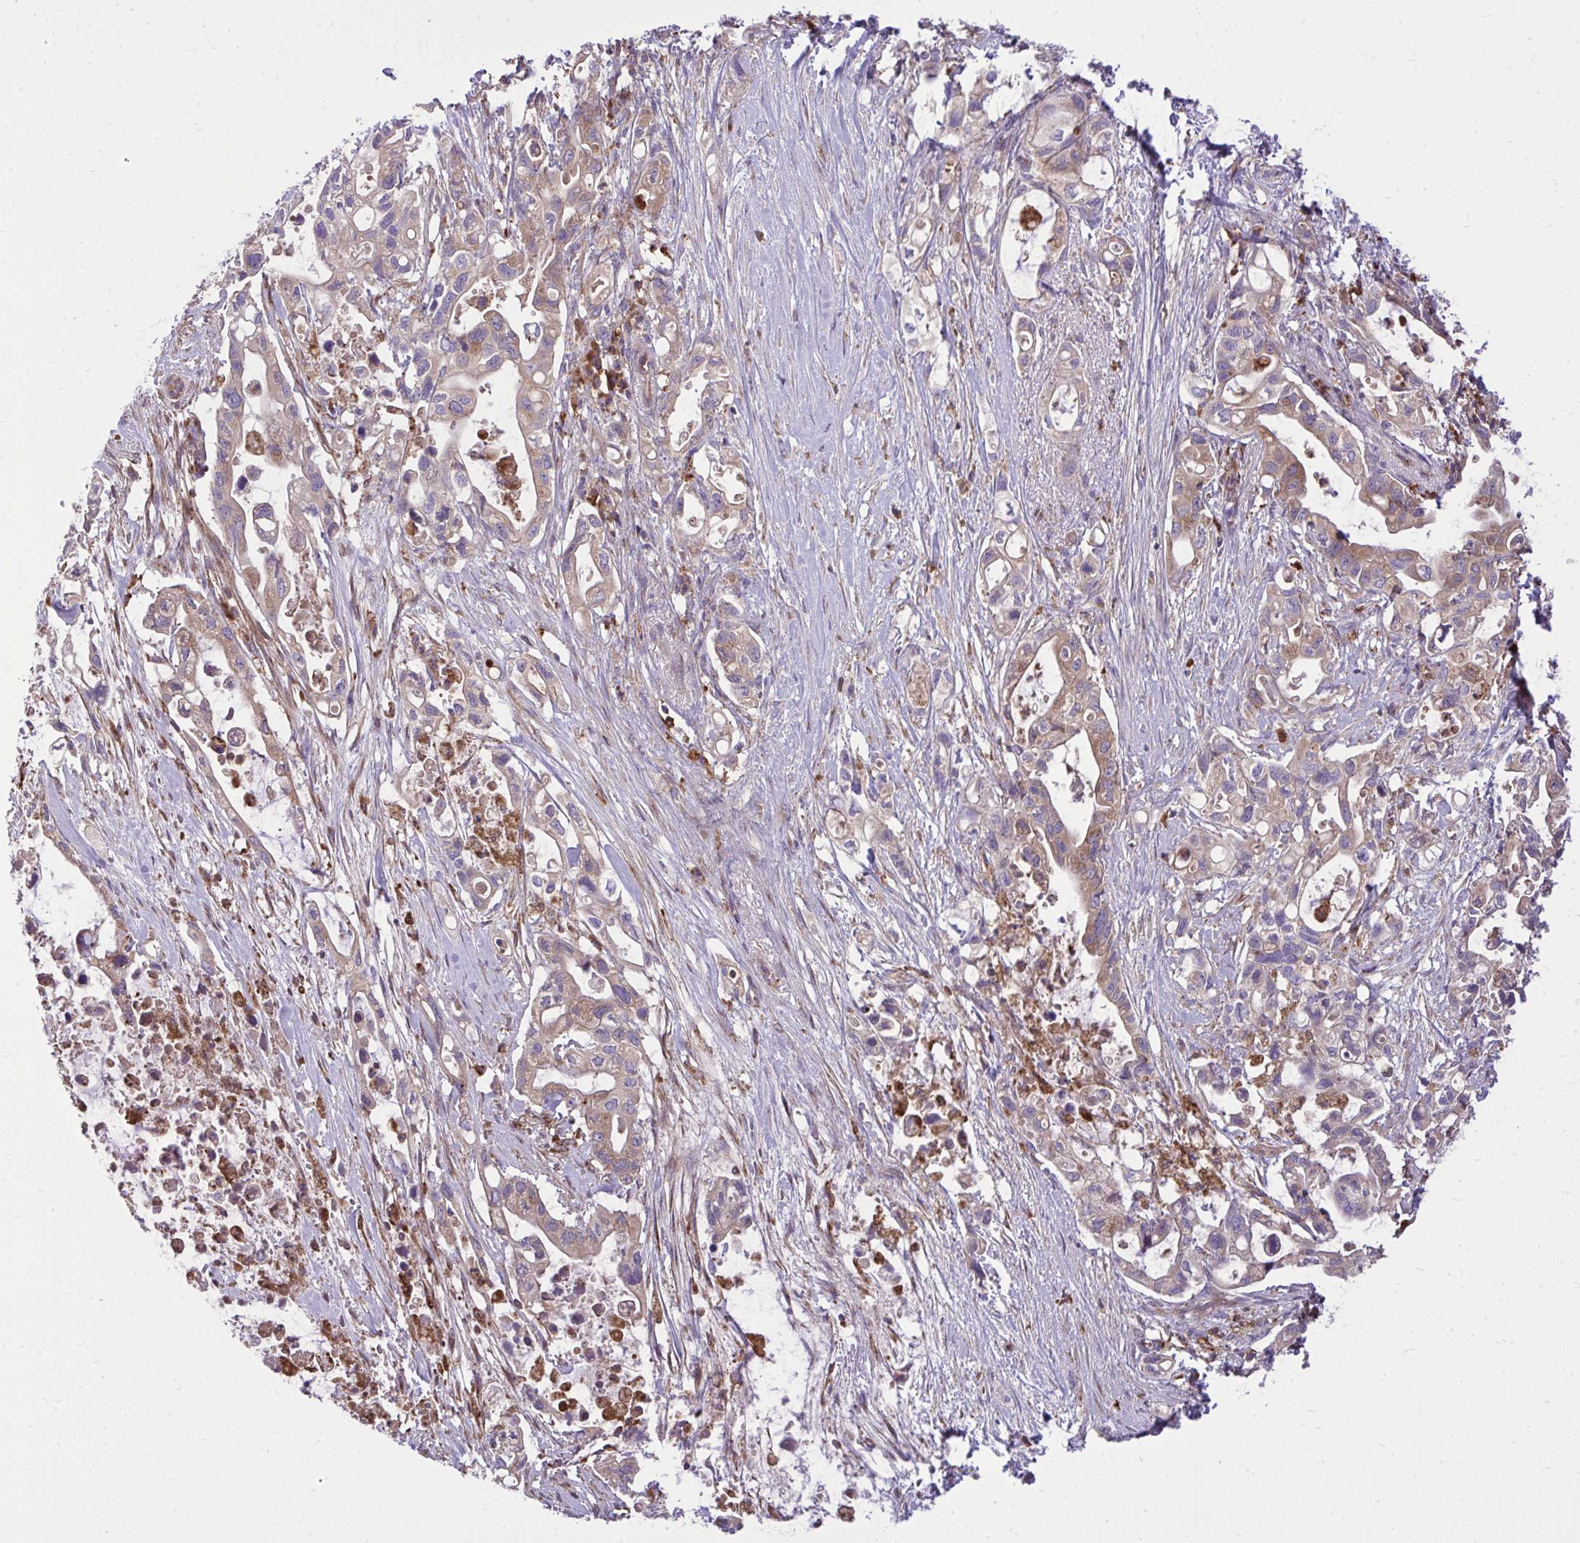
{"staining": {"intensity": "weak", "quantity": "25%-75%", "location": "cytoplasmic/membranous"}, "tissue": "pancreatic cancer", "cell_type": "Tumor cells", "image_type": "cancer", "snomed": [{"axis": "morphology", "description": "Adenocarcinoma, NOS"}, {"axis": "topography", "description": "Pancreas"}], "caption": "Pancreatic cancer stained with DAB (3,3'-diaminobenzidine) immunohistochemistry (IHC) demonstrates low levels of weak cytoplasmic/membranous expression in about 25%-75% of tumor cells.", "gene": "PAIP2", "patient": {"sex": "female", "age": 72}}